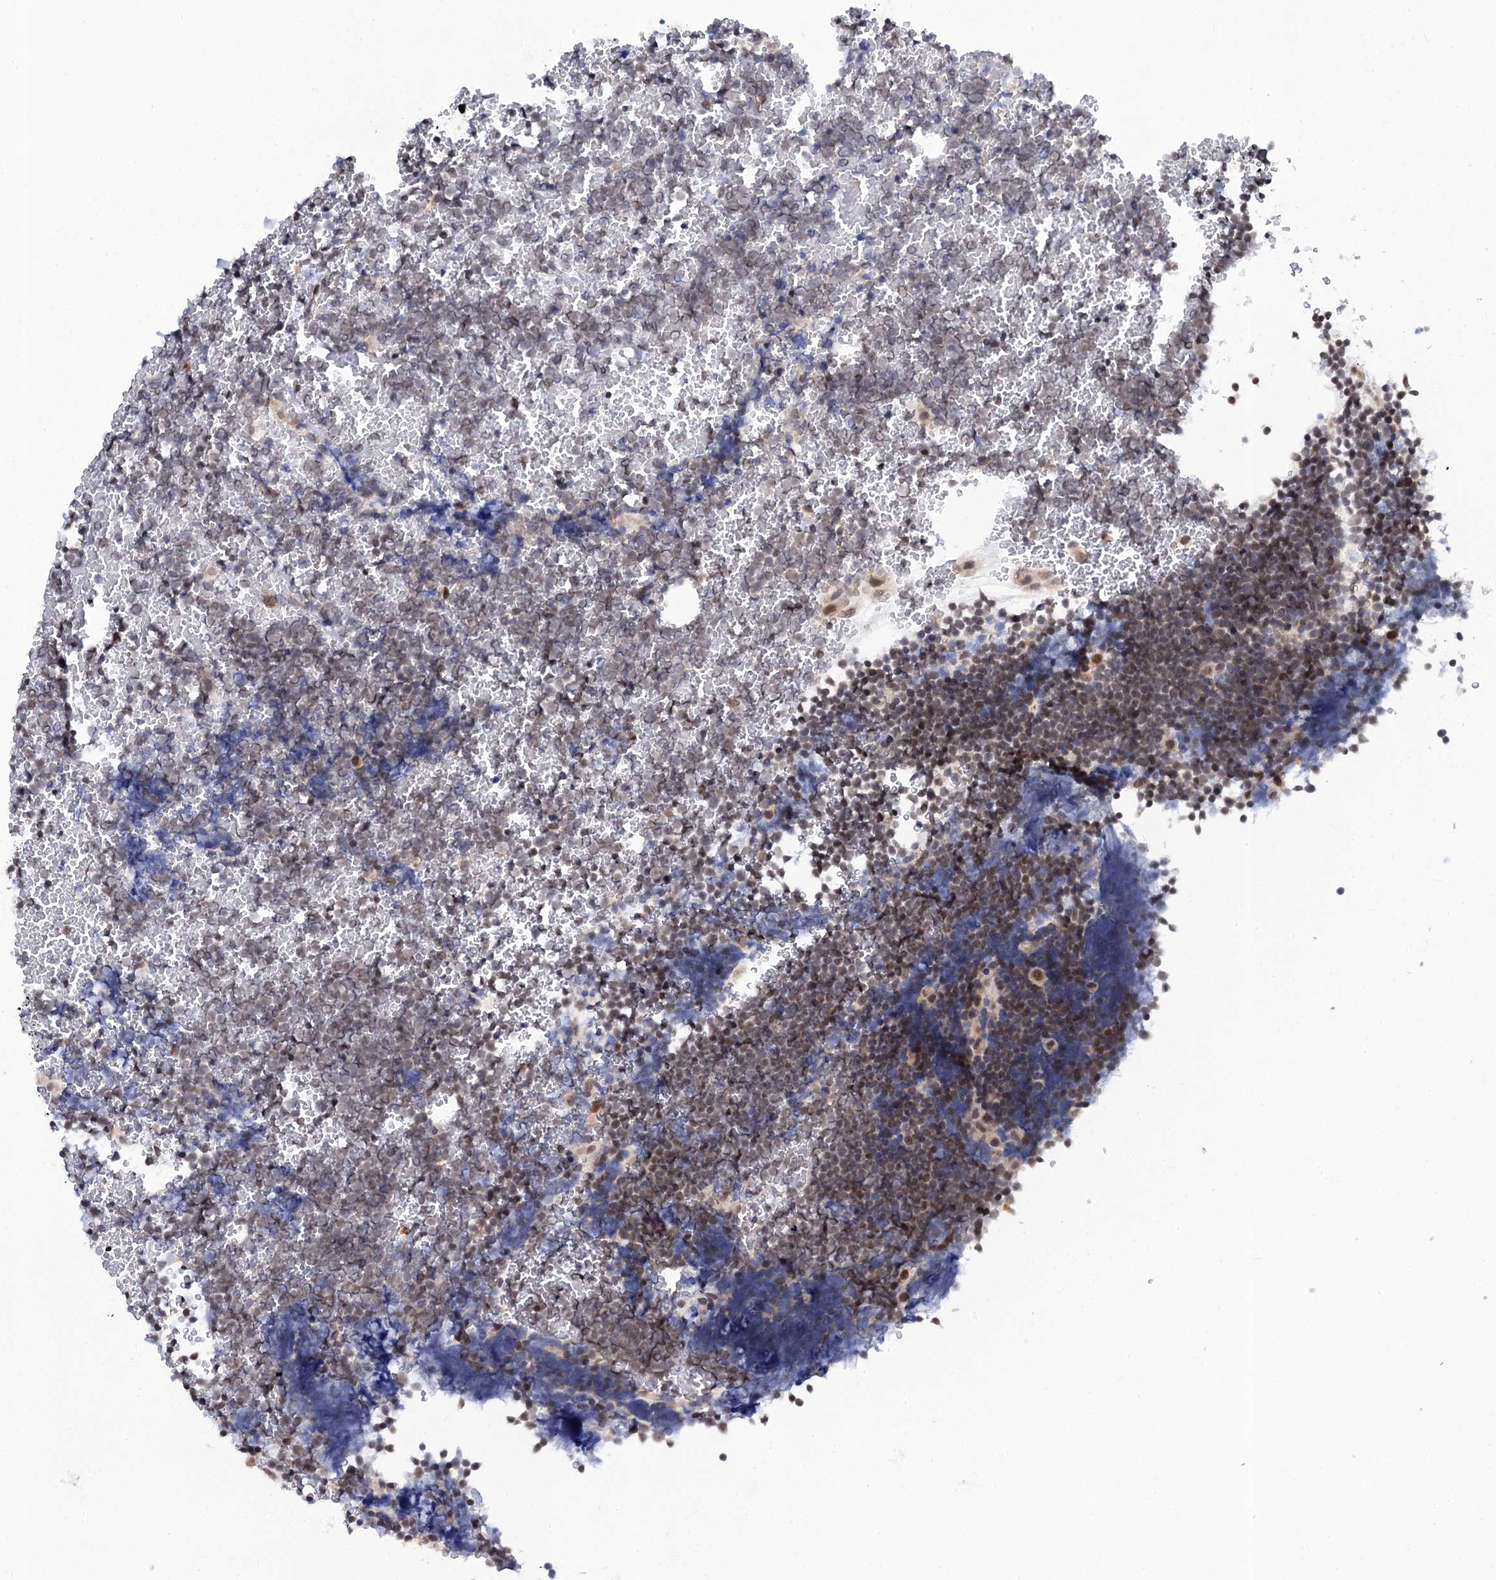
{"staining": {"intensity": "negative", "quantity": "none", "location": "none"}, "tissue": "lymphoma", "cell_type": "Tumor cells", "image_type": "cancer", "snomed": [{"axis": "morphology", "description": "Malignant lymphoma, non-Hodgkin's type, High grade"}, {"axis": "topography", "description": "Lymph node"}], "caption": "The image shows no significant staining in tumor cells of malignant lymphoma, non-Hodgkin's type (high-grade).", "gene": "ZAR1L", "patient": {"sex": "male", "age": 13}}